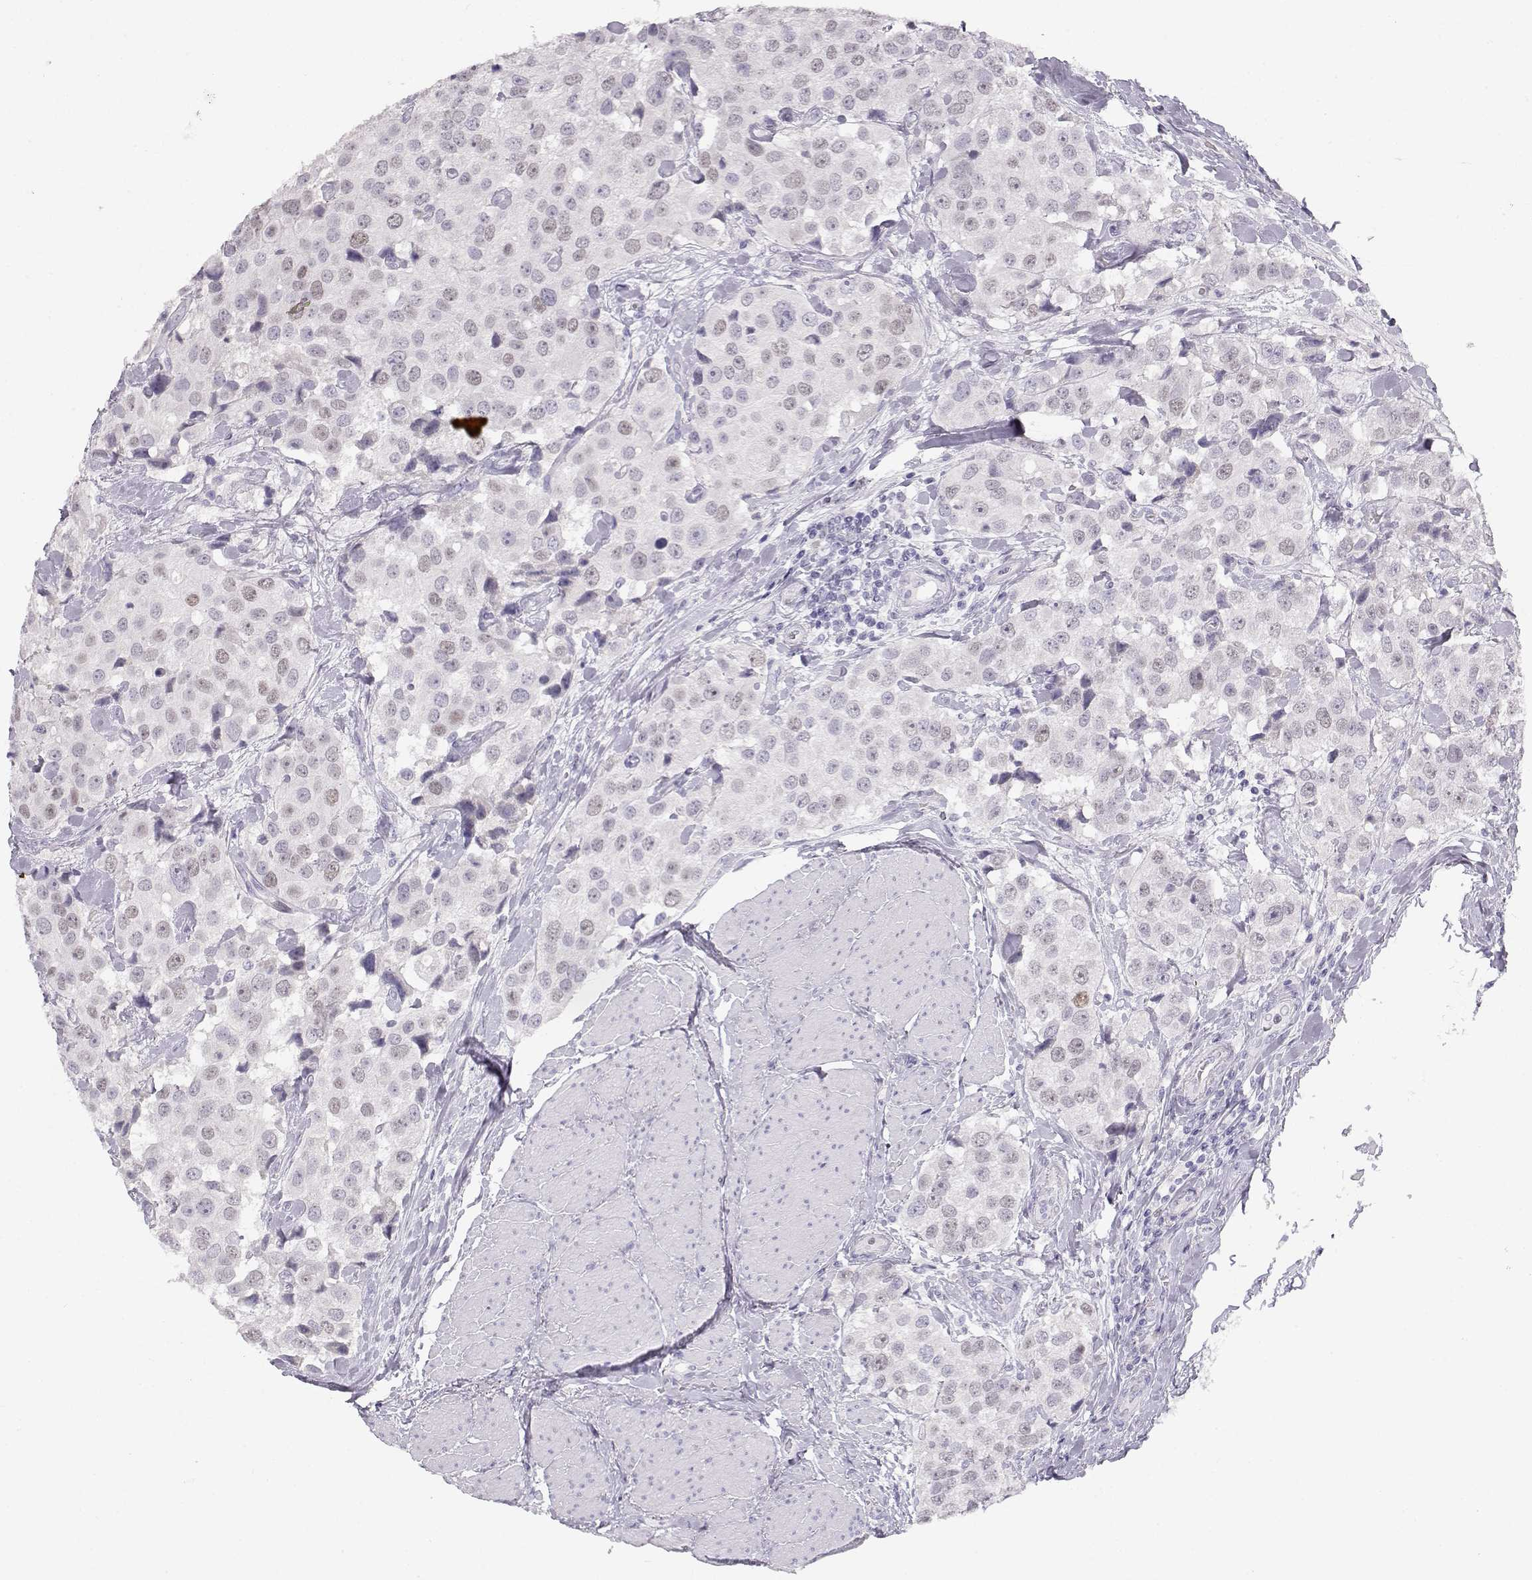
{"staining": {"intensity": "weak", "quantity": "<25%", "location": "nuclear"}, "tissue": "urothelial cancer", "cell_type": "Tumor cells", "image_type": "cancer", "snomed": [{"axis": "morphology", "description": "Urothelial carcinoma, High grade"}, {"axis": "topography", "description": "Urinary bladder"}], "caption": "Photomicrograph shows no significant protein positivity in tumor cells of urothelial carcinoma (high-grade).", "gene": "OPN5", "patient": {"sex": "female", "age": 64}}